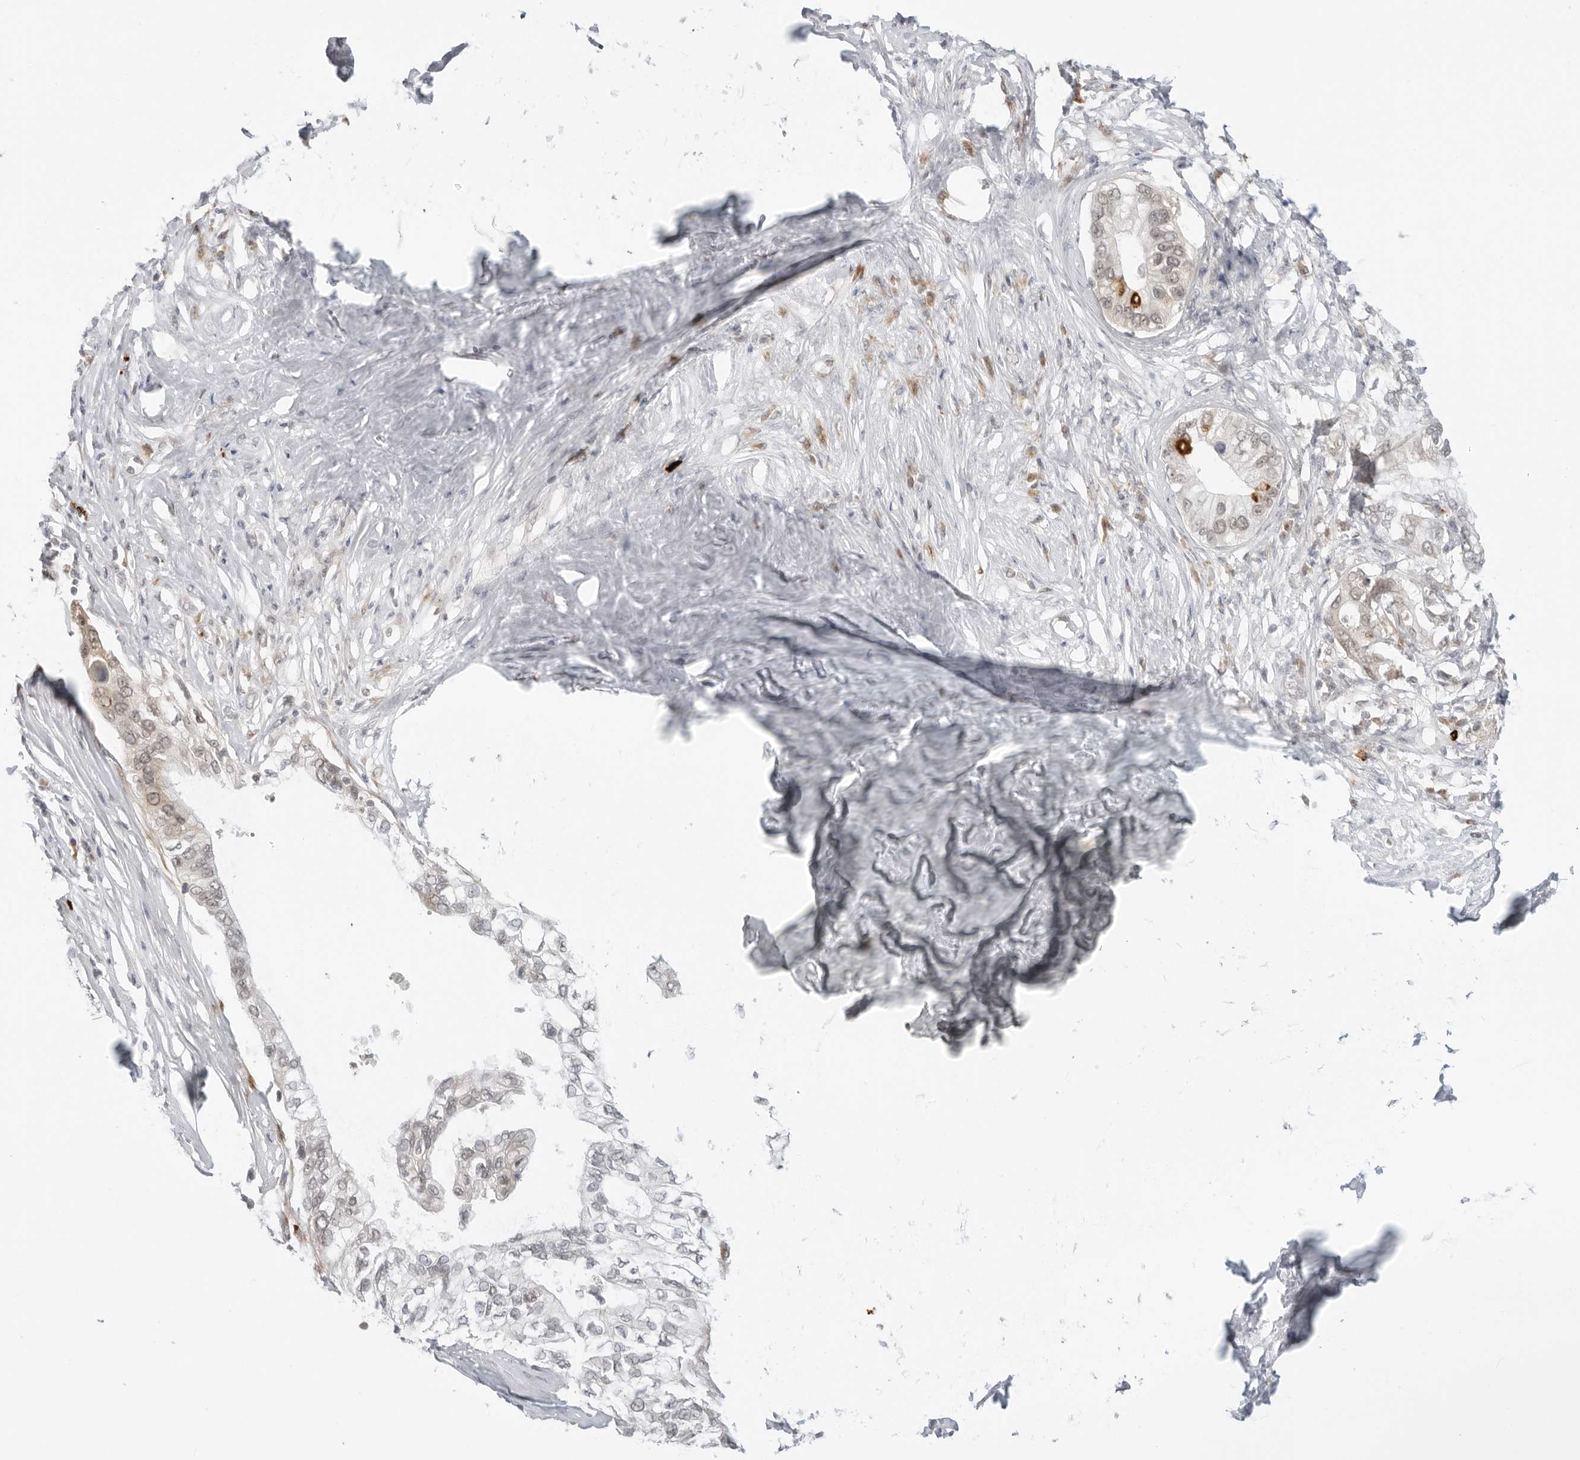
{"staining": {"intensity": "weak", "quantity": "<25%", "location": "cytoplasmic/membranous,nuclear"}, "tissue": "pancreatic cancer", "cell_type": "Tumor cells", "image_type": "cancer", "snomed": [{"axis": "morphology", "description": "Normal tissue, NOS"}, {"axis": "morphology", "description": "Adenocarcinoma, NOS"}, {"axis": "topography", "description": "Pancreas"}, {"axis": "topography", "description": "Peripheral nerve tissue"}], "caption": "IHC of human pancreatic adenocarcinoma demonstrates no staining in tumor cells. The staining is performed using DAB (3,3'-diaminobenzidine) brown chromogen with nuclei counter-stained in using hematoxylin.", "gene": "SUGCT", "patient": {"sex": "male", "age": 59}}